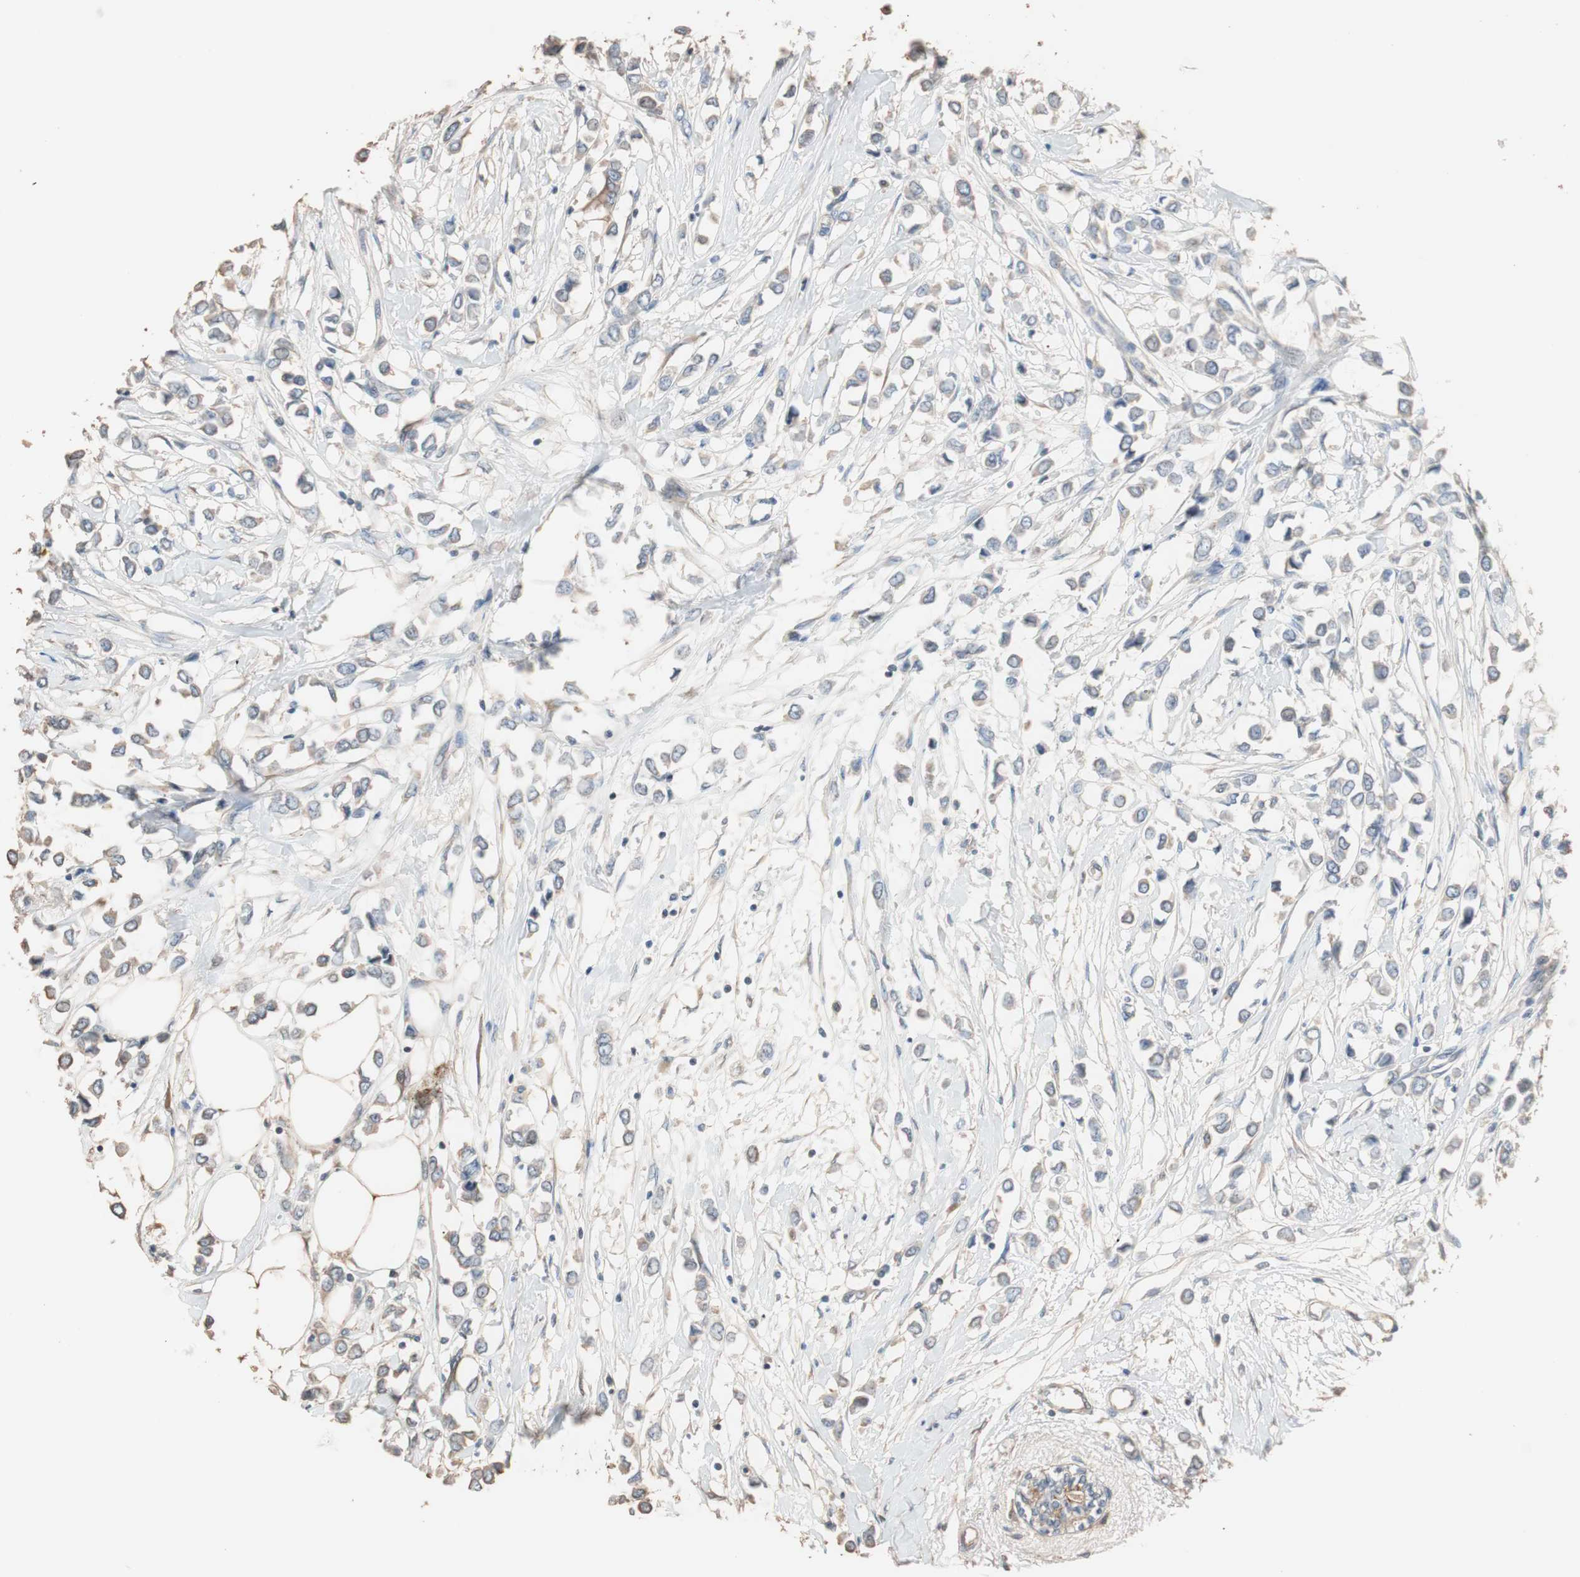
{"staining": {"intensity": "negative", "quantity": "none", "location": "none"}, "tissue": "breast cancer", "cell_type": "Tumor cells", "image_type": "cancer", "snomed": [{"axis": "morphology", "description": "Lobular carcinoma"}, {"axis": "topography", "description": "Breast"}], "caption": "Human lobular carcinoma (breast) stained for a protein using IHC shows no positivity in tumor cells.", "gene": "TUBB", "patient": {"sex": "female", "age": 51}}